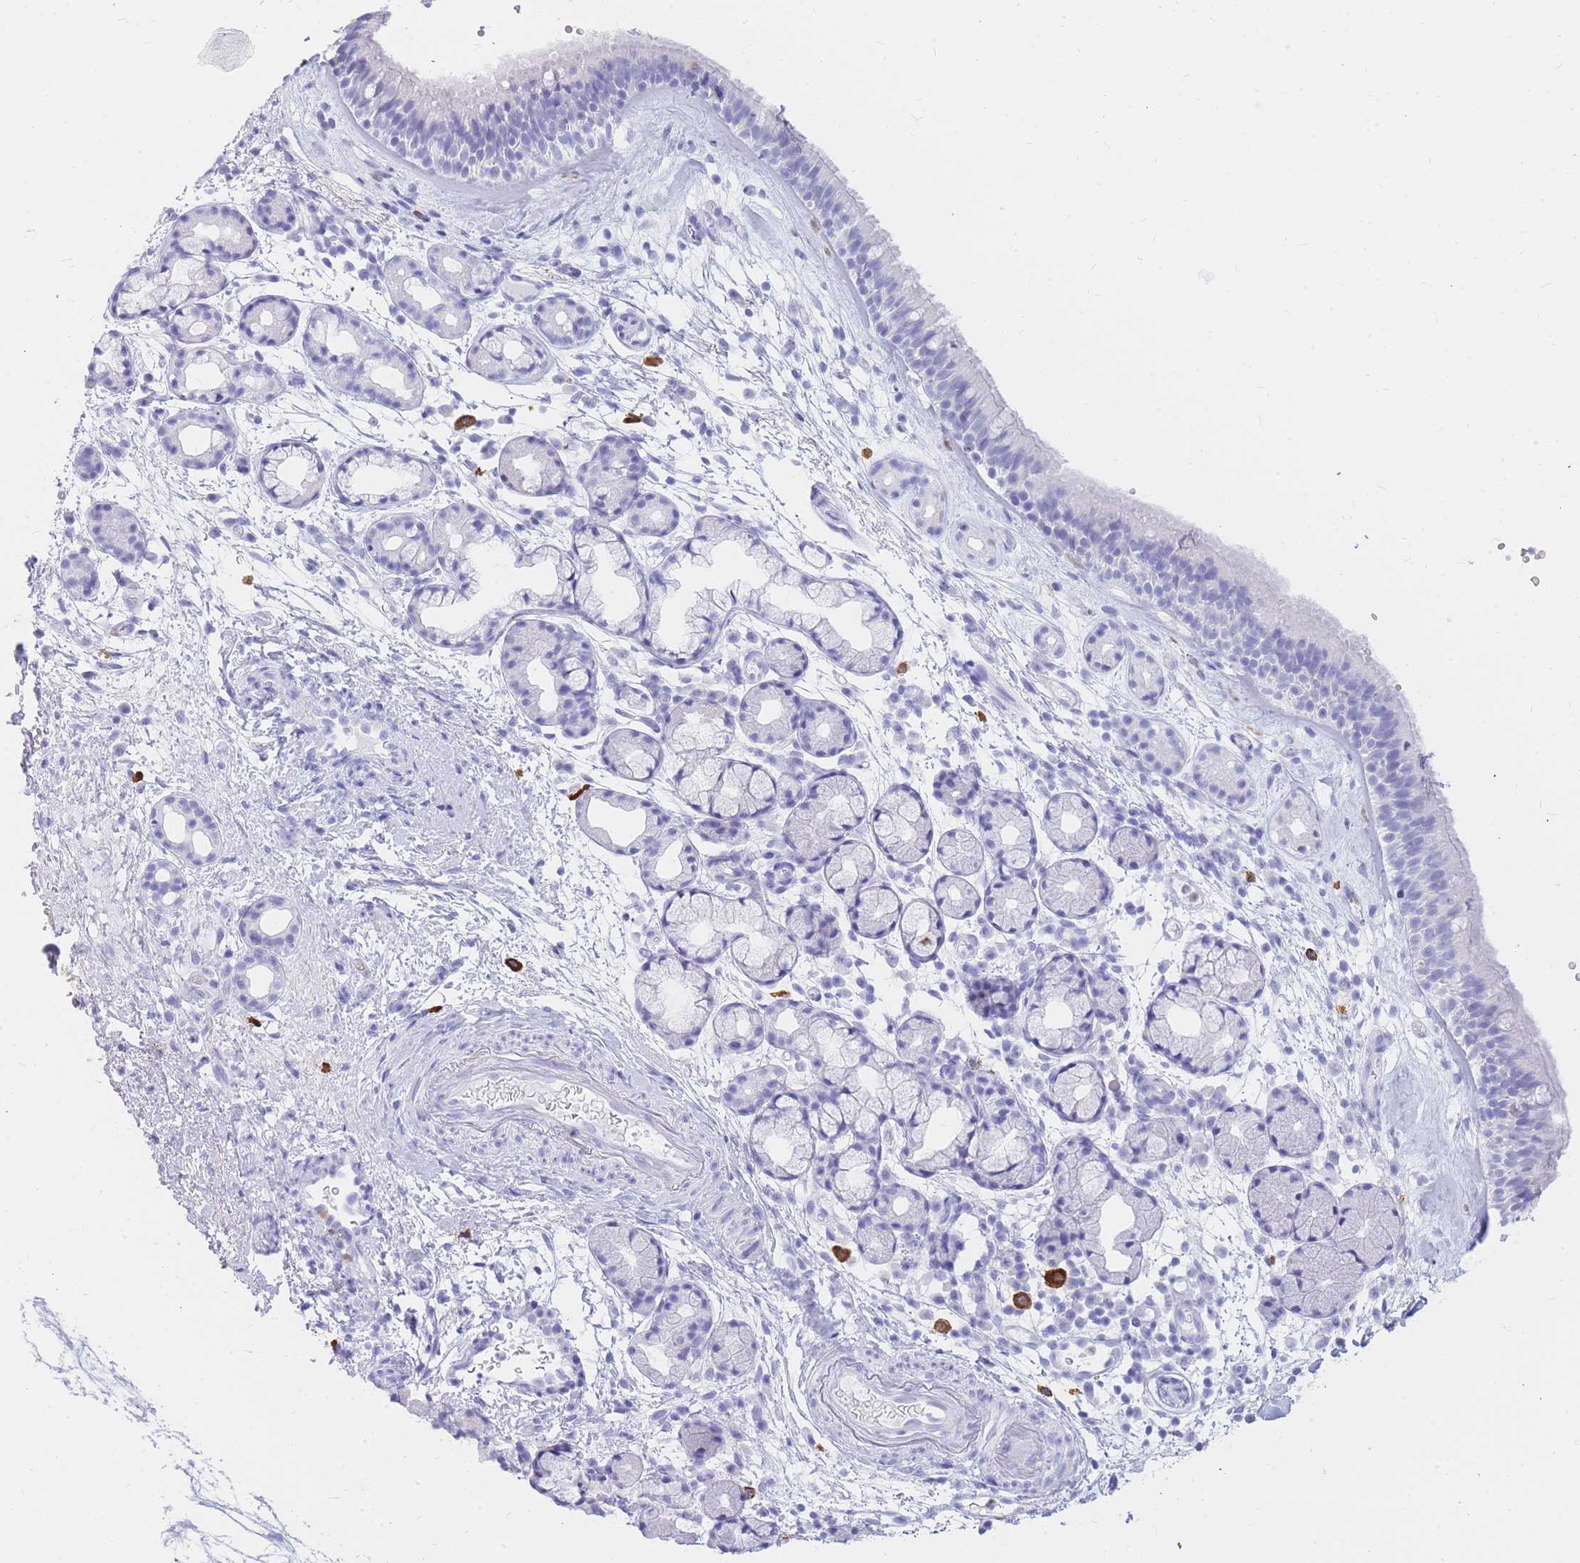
{"staining": {"intensity": "negative", "quantity": "none", "location": "none"}, "tissue": "nasopharynx", "cell_type": "Respiratory epithelial cells", "image_type": "normal", "snomed": [{"axis": "morphology", "description": "Normal tissue, NOS"}, {"axis": "topography", "description": "Nasopharynx"}], "caption": "This is an IHC micrograph of benign human nasopharynx. There is no positivity in respiratory epithelial cells.", "gene": "HERC1", "patient": {"sex": "male", "age": 64}}